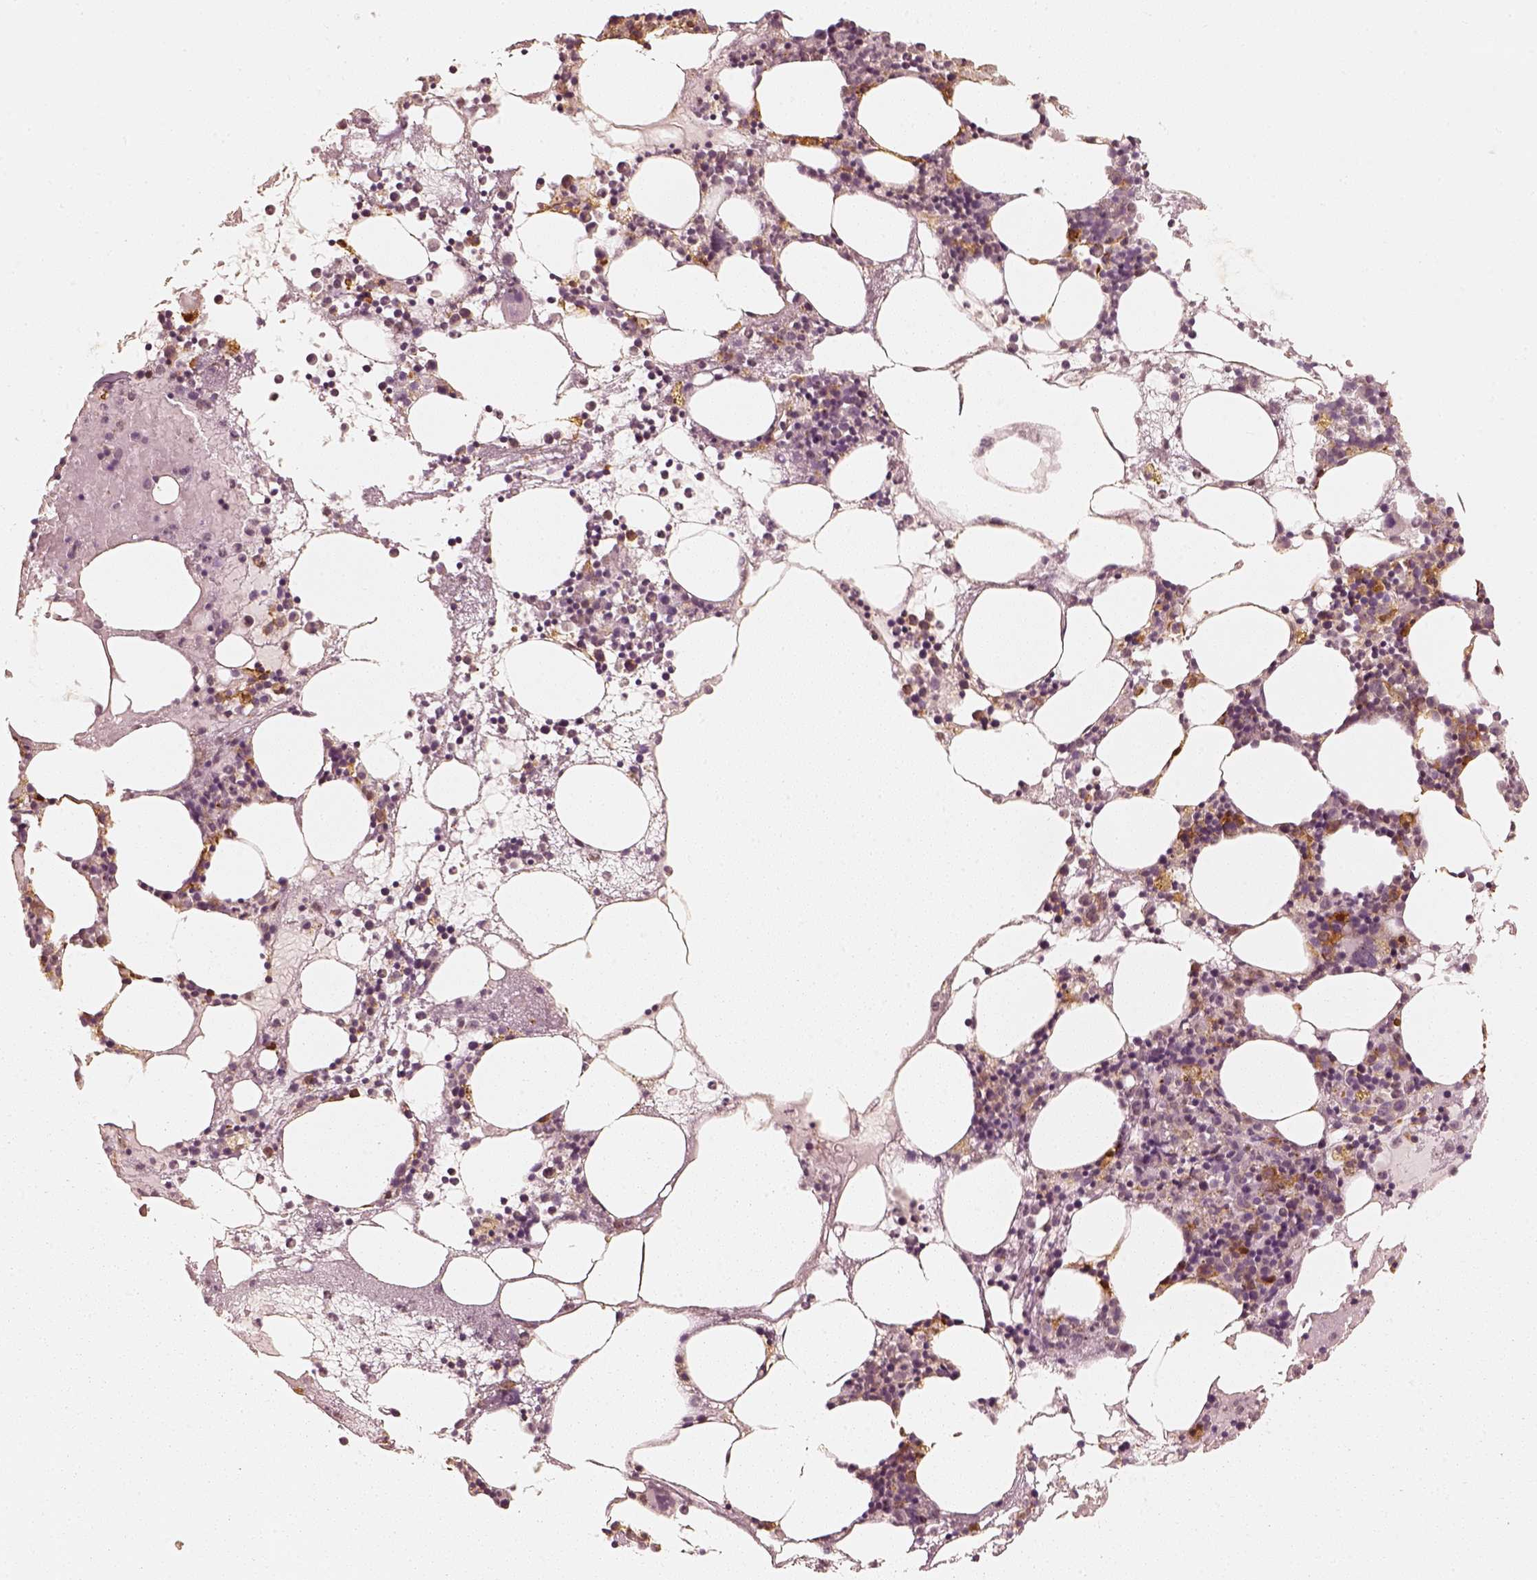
{"staining": {"intensity": "moderate", "quantity": "<25%", "location": "cytoplasmic/membranous"}, "tissue": "bone marrow", "cell_type": "Hematopoietic cells", "image_type": "normal", "snomed": [{"axis": "morphology", "description": "Normal tissue, NOS"}, {"axis": "topography", "description": "Bone marrow"}], "caption": "IHC histopathology image of benign bone marrow: human bone marrow stained using immunohistochemistry (IHC) demonstrates low levels of moderate protein expression localized specifically in the cytoplasmic/membranous of hematopoietic cells, appearing as a cytoplasmic/membranous brown color.", "gene": "FSCN1", "patient": {"sex": "male", "age": 54}}